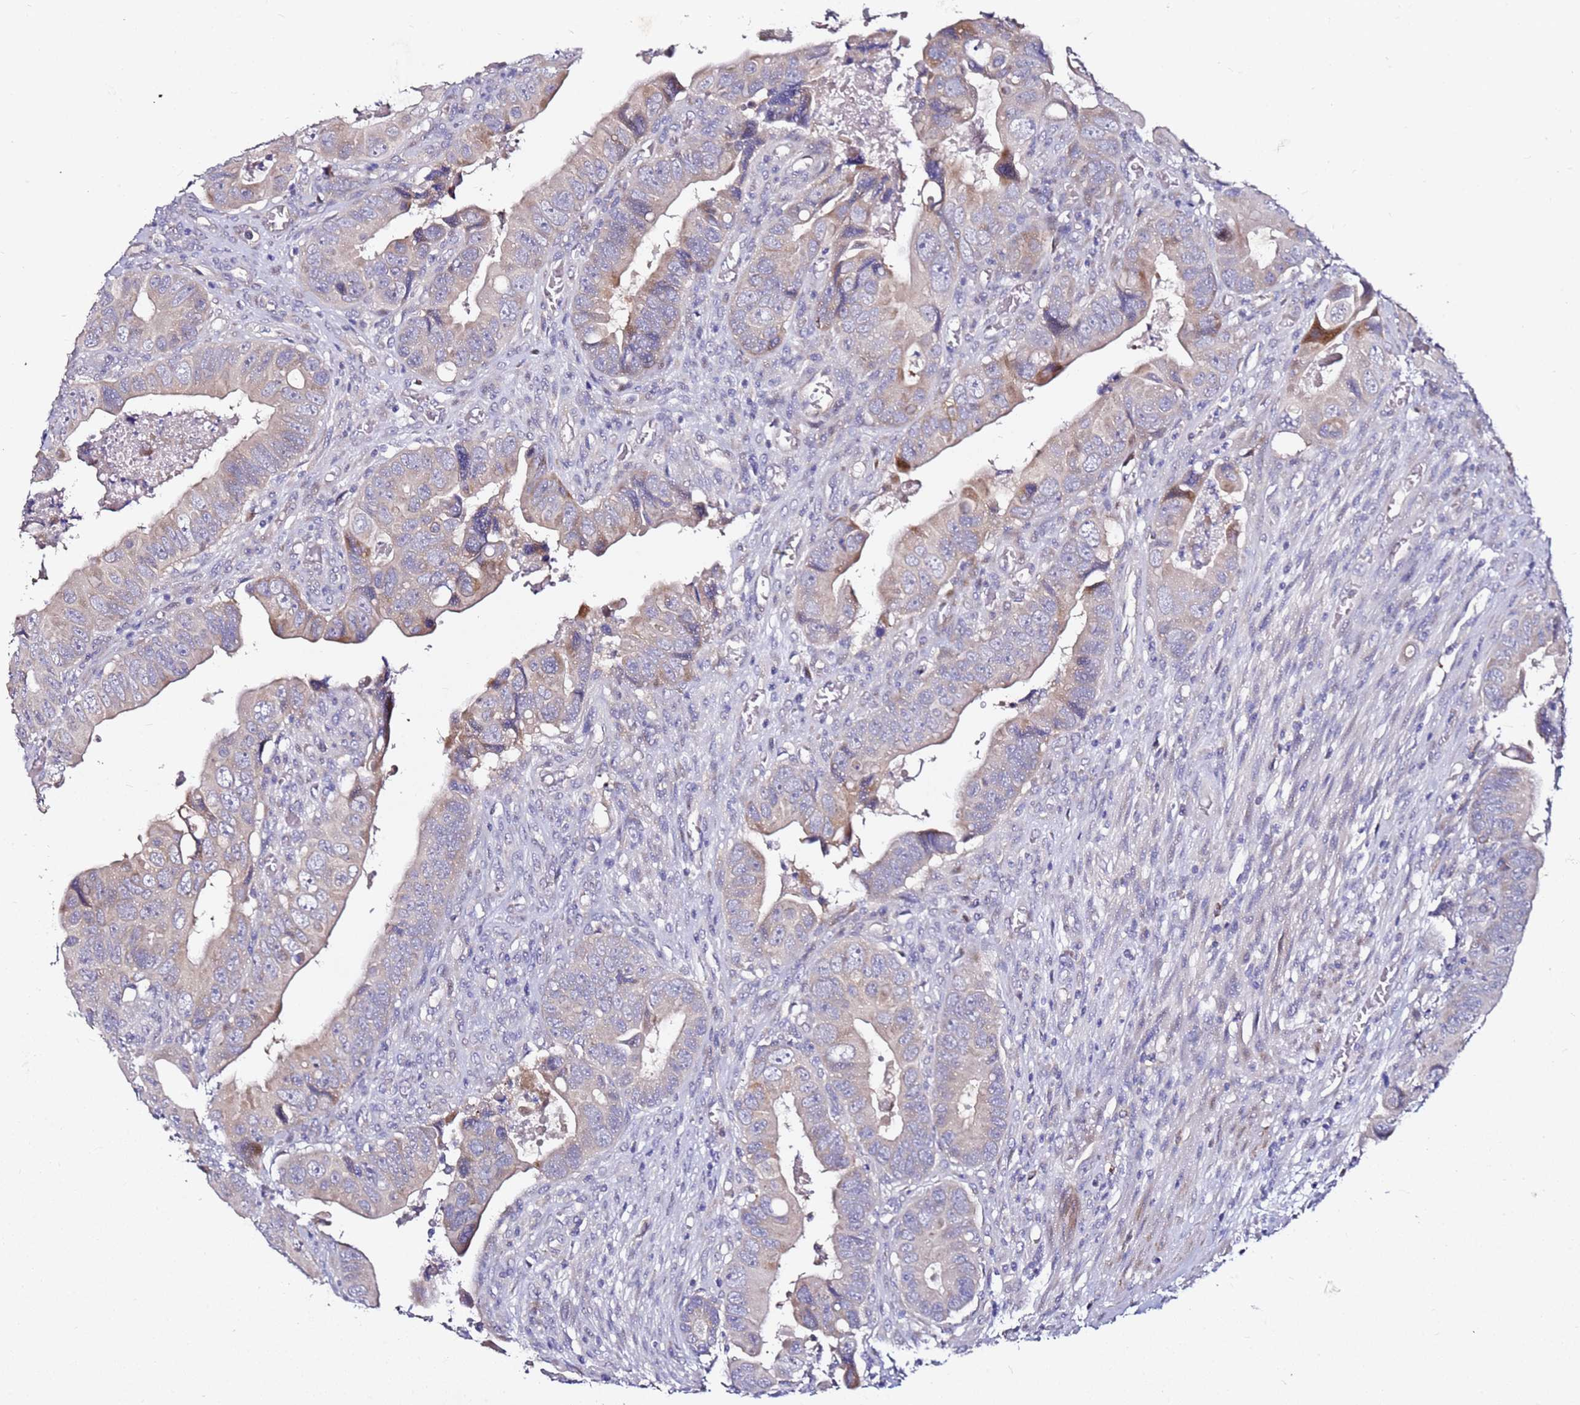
{"staining": {"intensity": "weak", "quantity": "<25%", "location": "cytoplasmic/membranous"}, "tissue": "colorectal cancer", "cell_type": "Tumor cells", "image_type": "cancer", "snomed": [{"axis": "morphology", "description": "Adenocarcinoma, NOS"}, {"axis": "topography", "description": "Rectum"}], "caption": "The histopathology image displays no staining of tumor cells in colorectal cancer.", "gene": "SRRM5", "patient": {"sex": "female", "age": 78}}